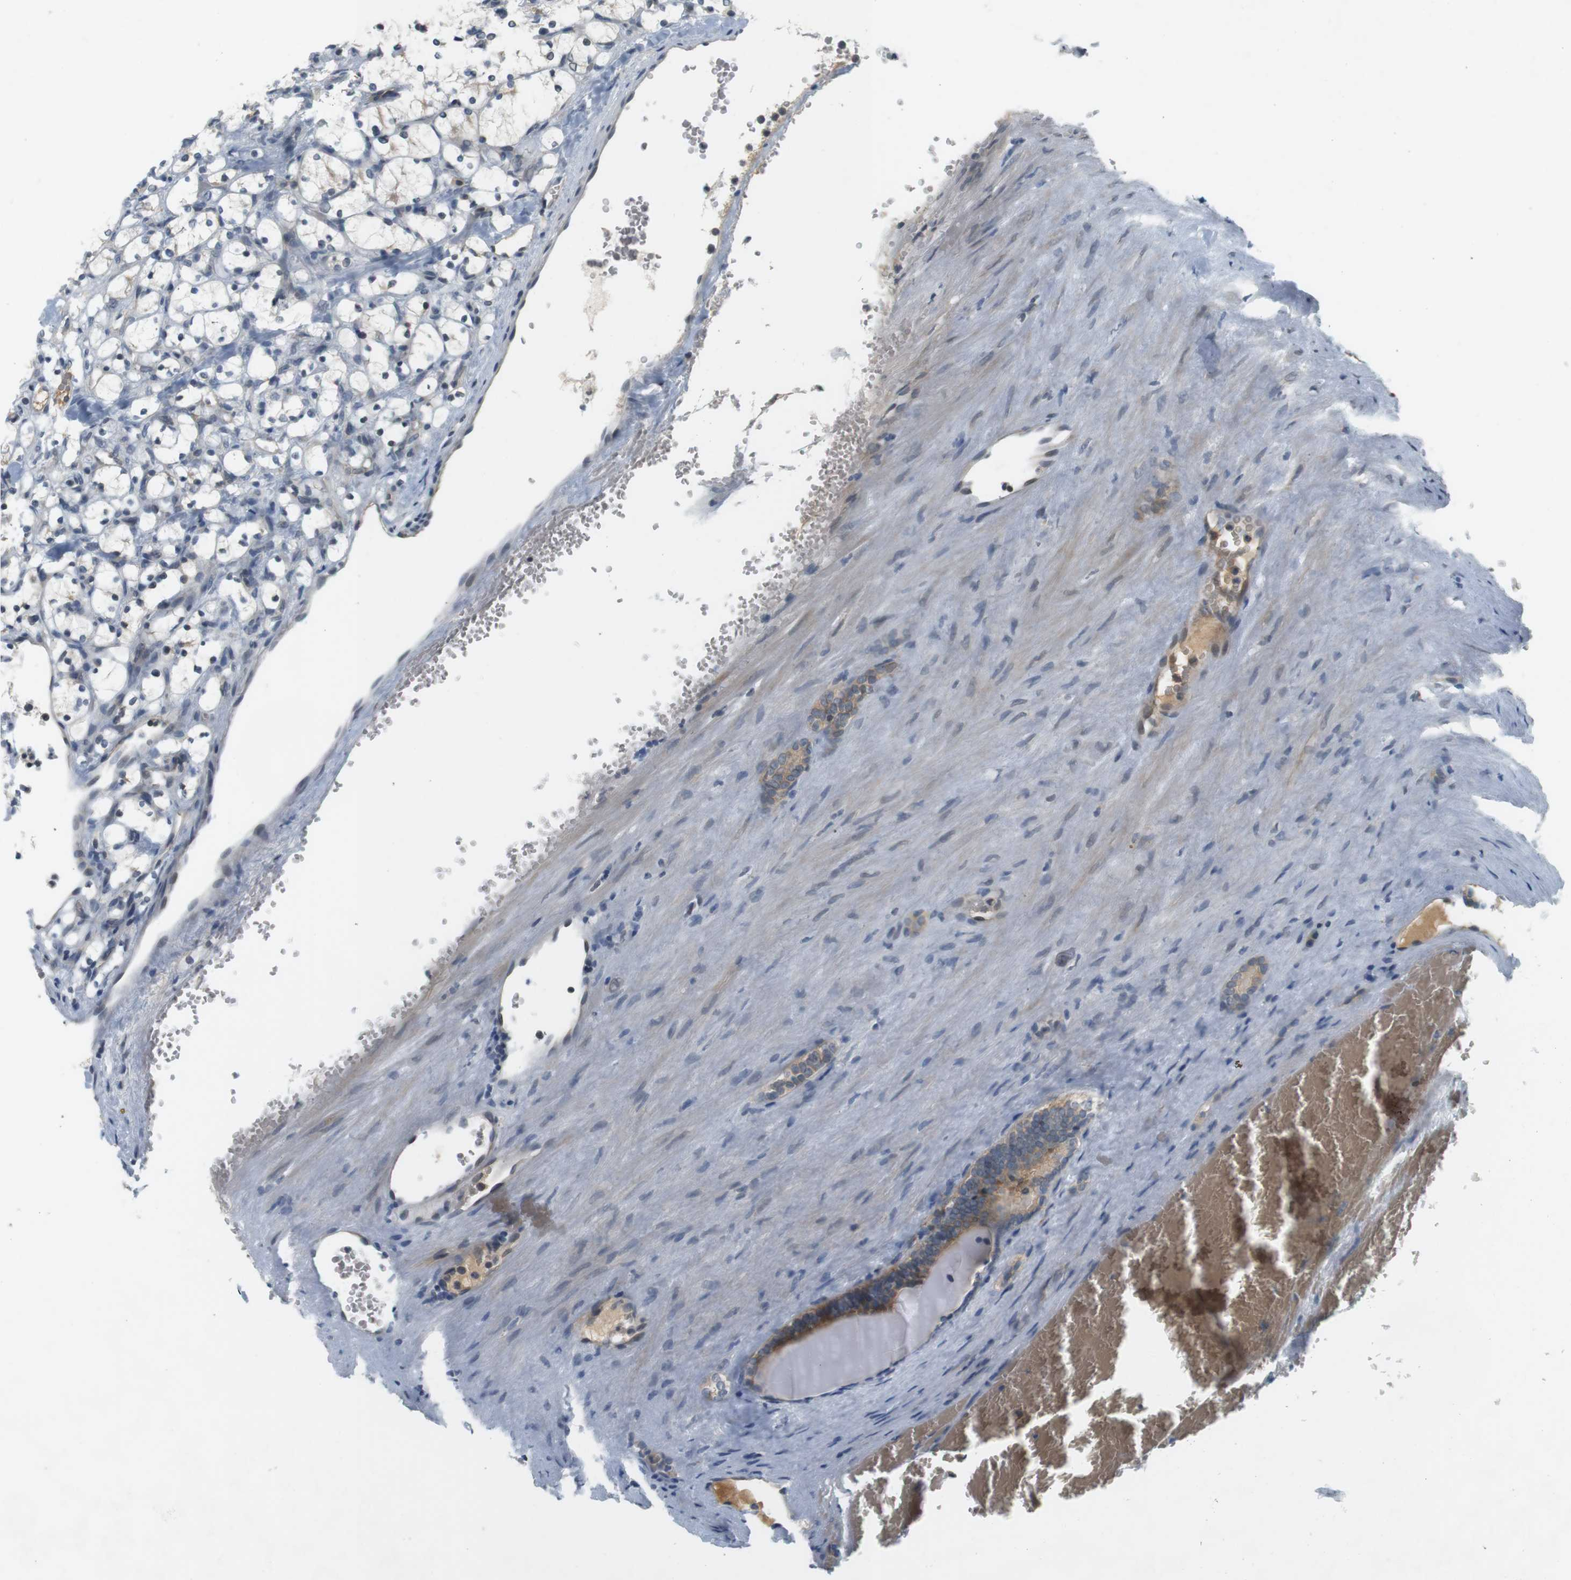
{"staining": {"intensity": "negative", "quantity": "none", "location": "none"}, "tissue": "renal cancer", "cell_type": "Tumor cells", "image_type": "cancer", "snomed": [{"axis": "morphology", "description": "Adenocarcinoma, NOS"}, {"axis": "topography", "description": "Kidney"}], "caption": "Micrograph shows no protein expression in tumor cells of adenocarcinoma (renal) tissue. Nuclei are stained in blue.", "gene": "WNT7A", "patient": {"sex": "female", "age": 69}}